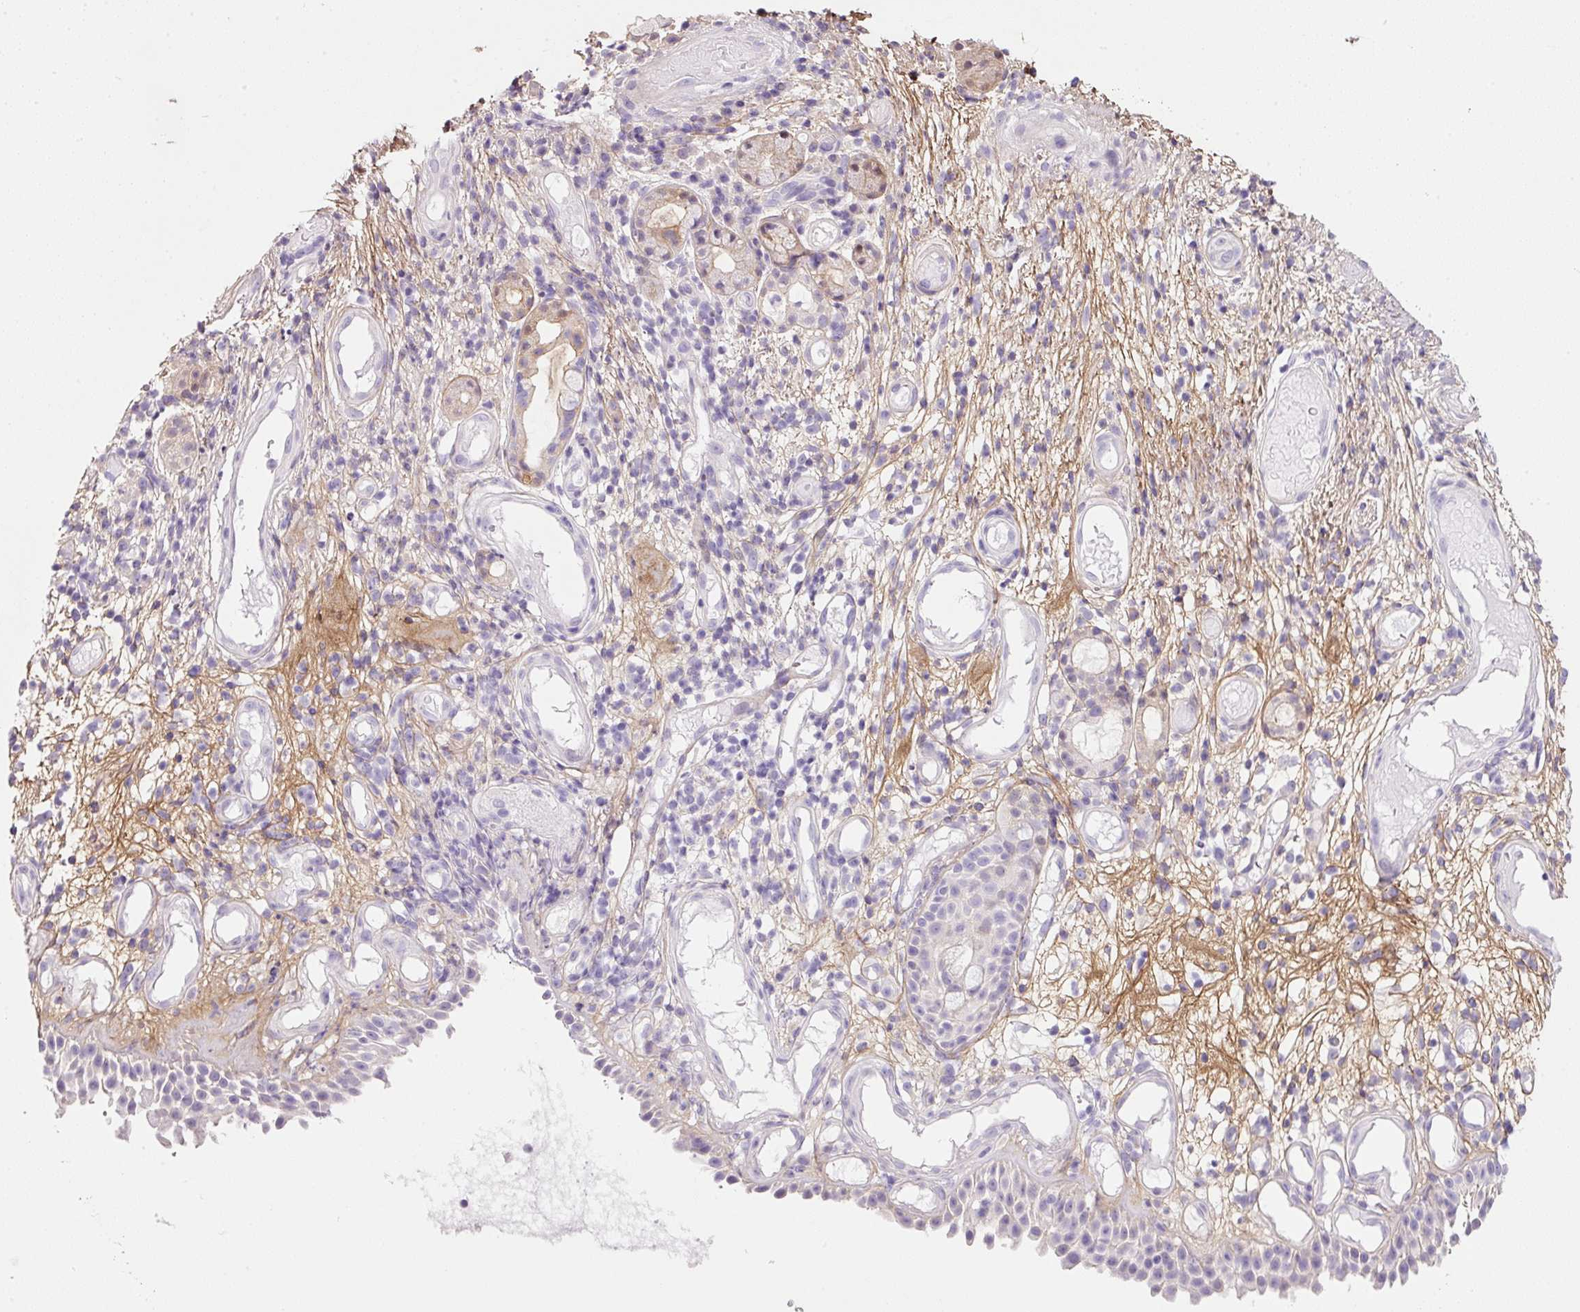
{"staining": {"intensity": "negative", "quantity": "none", "location": "none"}, "tissue": "nasopharynx", "cell_type": "Respiratory epithelial cells", "image_type": "normal", "snomed": [{"axis": "morphology", "description": "Normal tissue, NOS"}, {"axis": "morphology", "description": "Inflammation, NOS"}, {"axis": "topography", "description": "Nasopharynx"}], "caption": "Immunohistochemistry (IHC) micrograph of benign nasopharynx: nasopharynx stained with DAB displays no significant protein expression in respiratory epithelial cells.", "gene": "SOS2", "patient": {"sex": "male", "age": 54}}